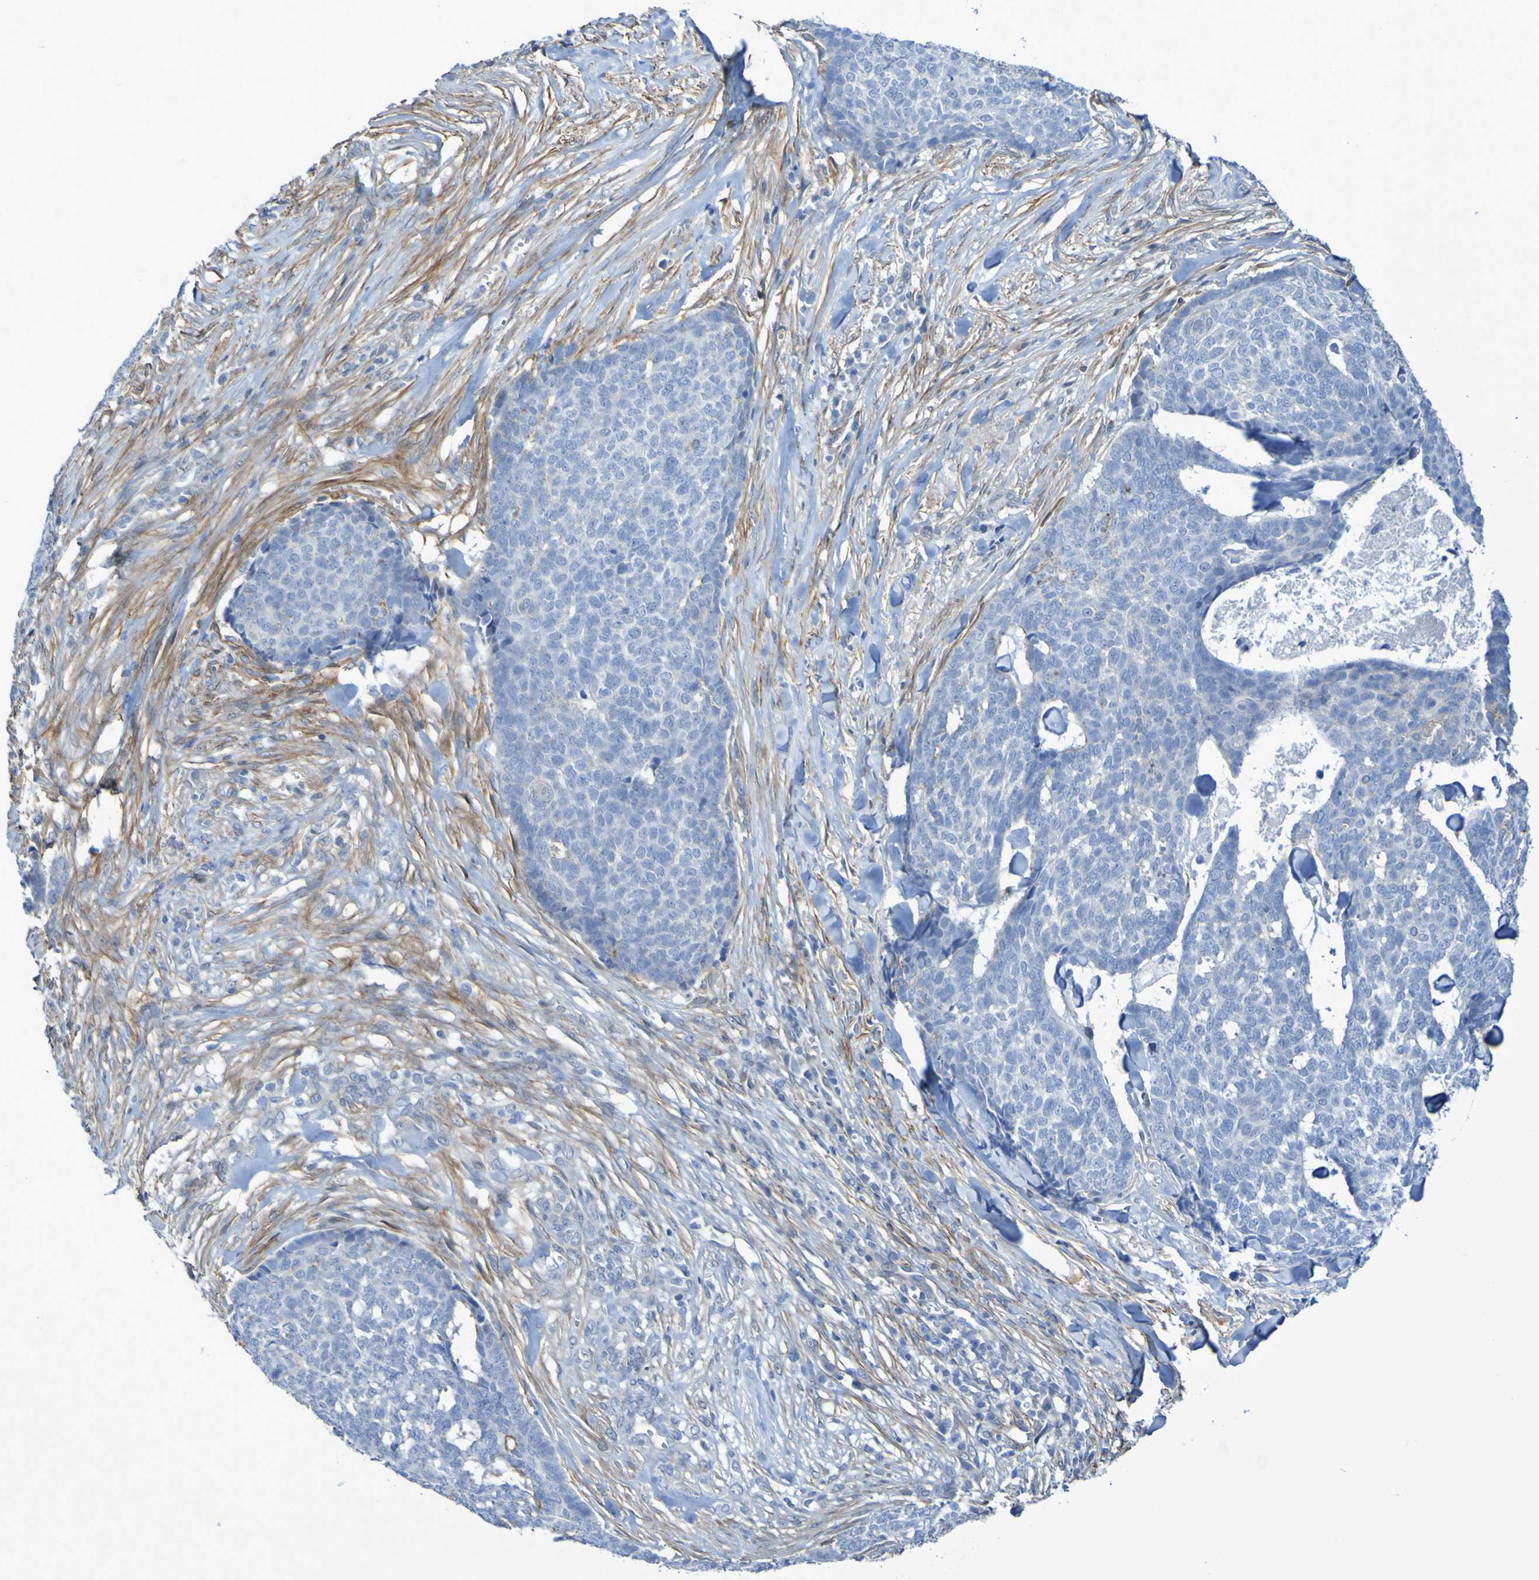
{"staining": {"intensity": "negative", "quantity": "none", "location": "none"}, "tissue": "skin cancer", "cell_type": "Tumor cells", "image_type": "cancer", "snomed": [{"axis": "morphology", "description": "Basal cell carcinoma"}, {"axis": "topography", "description": "Skin"}], "caption": "A micrograph of skin cancer stained for a protein shows no brown staining in tumor cells. (IHC, brightfield microscopy, high magnification).", "gene": "LPP", "patient": {"sex": "male", "age": 84}}